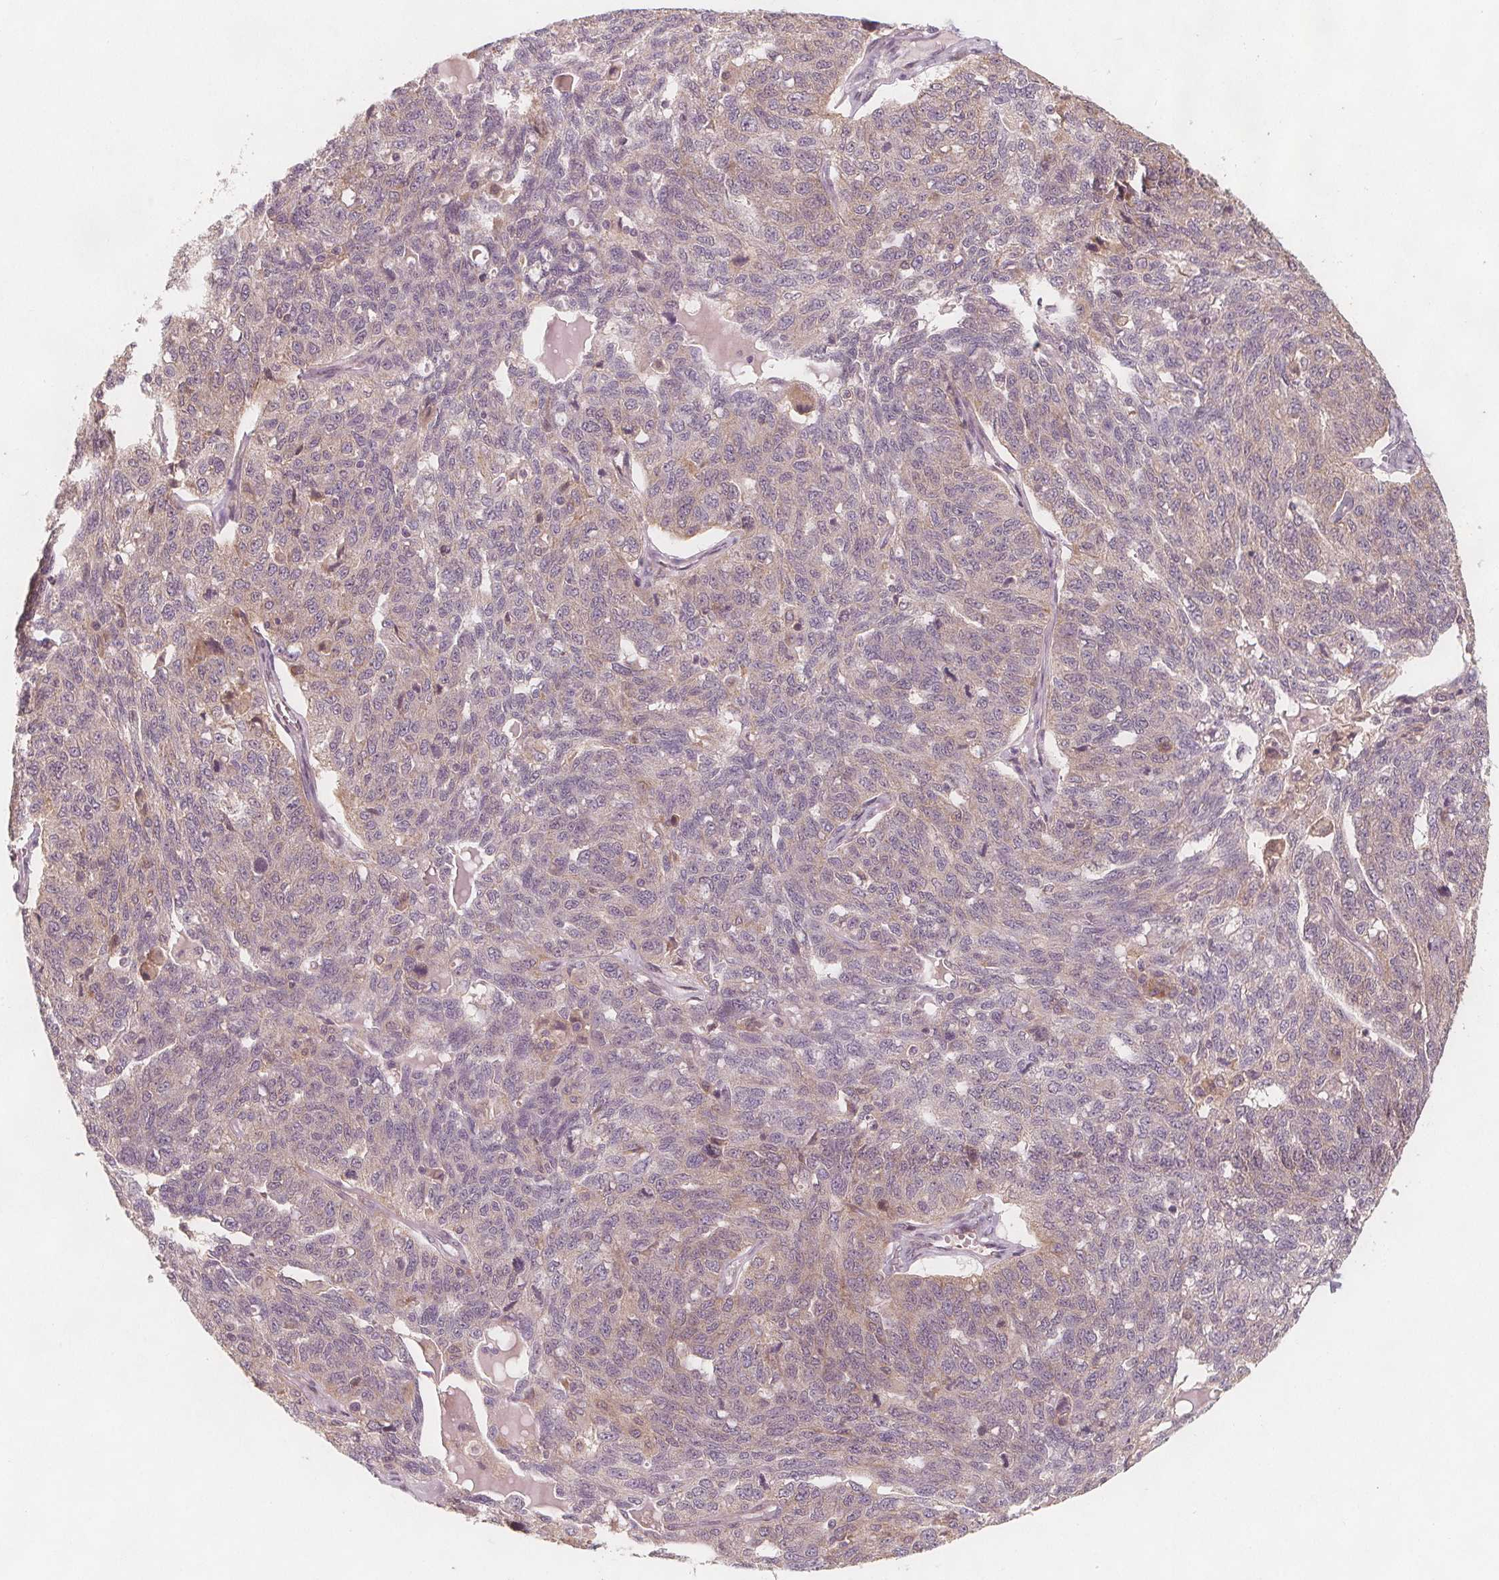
{"staining": {"intensity": "negative", "quantity": "none", "location": "none"}, "tissue": "ovarian cancer", "cell_type": "Tumor cells", "image_type": "cancer", "snomed": [{"axis": "morphology", "description": "Cystadenocarcinoma, serous, NOS"}, {"axis": "topography", "description": "Ovary"}], "caption": "High power microscopy histopathology image of an immunohistochemistry (IHC) image of ovarian serous cystadenocarcinoma, revealing no significant expression in tumor cells. The staining was performed using DAB to visualize the protein expression in brown, while the nuclei were stained in blue with hematoxylin (Magnification: 20x).", "gene": "NCSTN", "patient": {"sex": "female", "age": 71}}